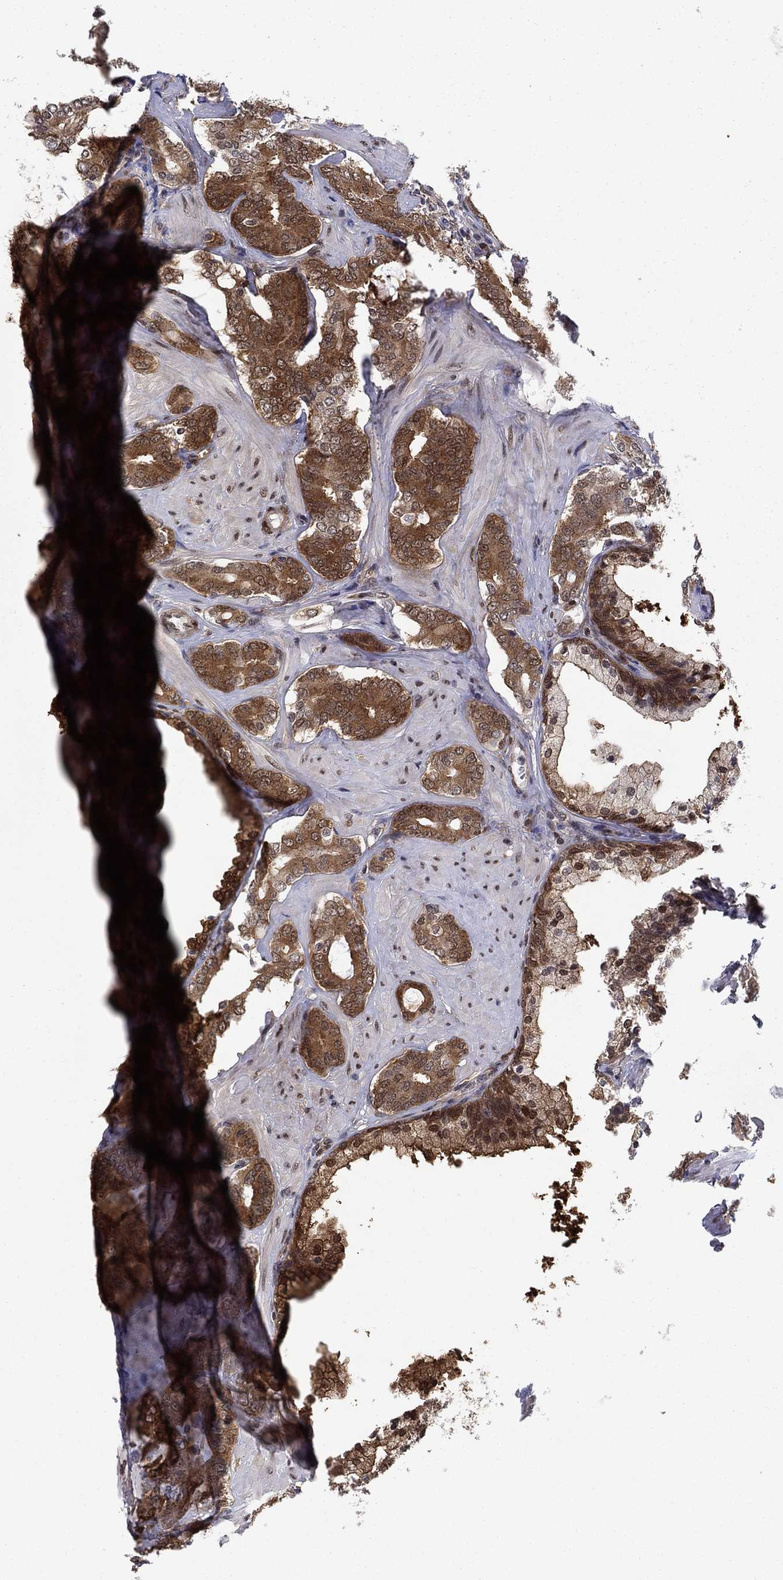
{"staining": {"intensity": "strong", "quantity": ">75%", "location": "cytoplasmic/membranous"}, "tissue": "prostate cancer", "cell_type": "Tumor cells", "image_type": "cancer", "snomed": [{"axis": "morphology", "description": "Adenocarcinoma, NOS"}, {"axis": "topography", "description": "Prostate"}], "caption": "Immunohistochemistry (IHC) of human prostate adenocarcinoma demonstrates high levels of strong cytoplasmic/membranous positivity in about >75% of tumor cells.", "gene": "FKBP4", "patient": {"sex": "male", "age": 55}}